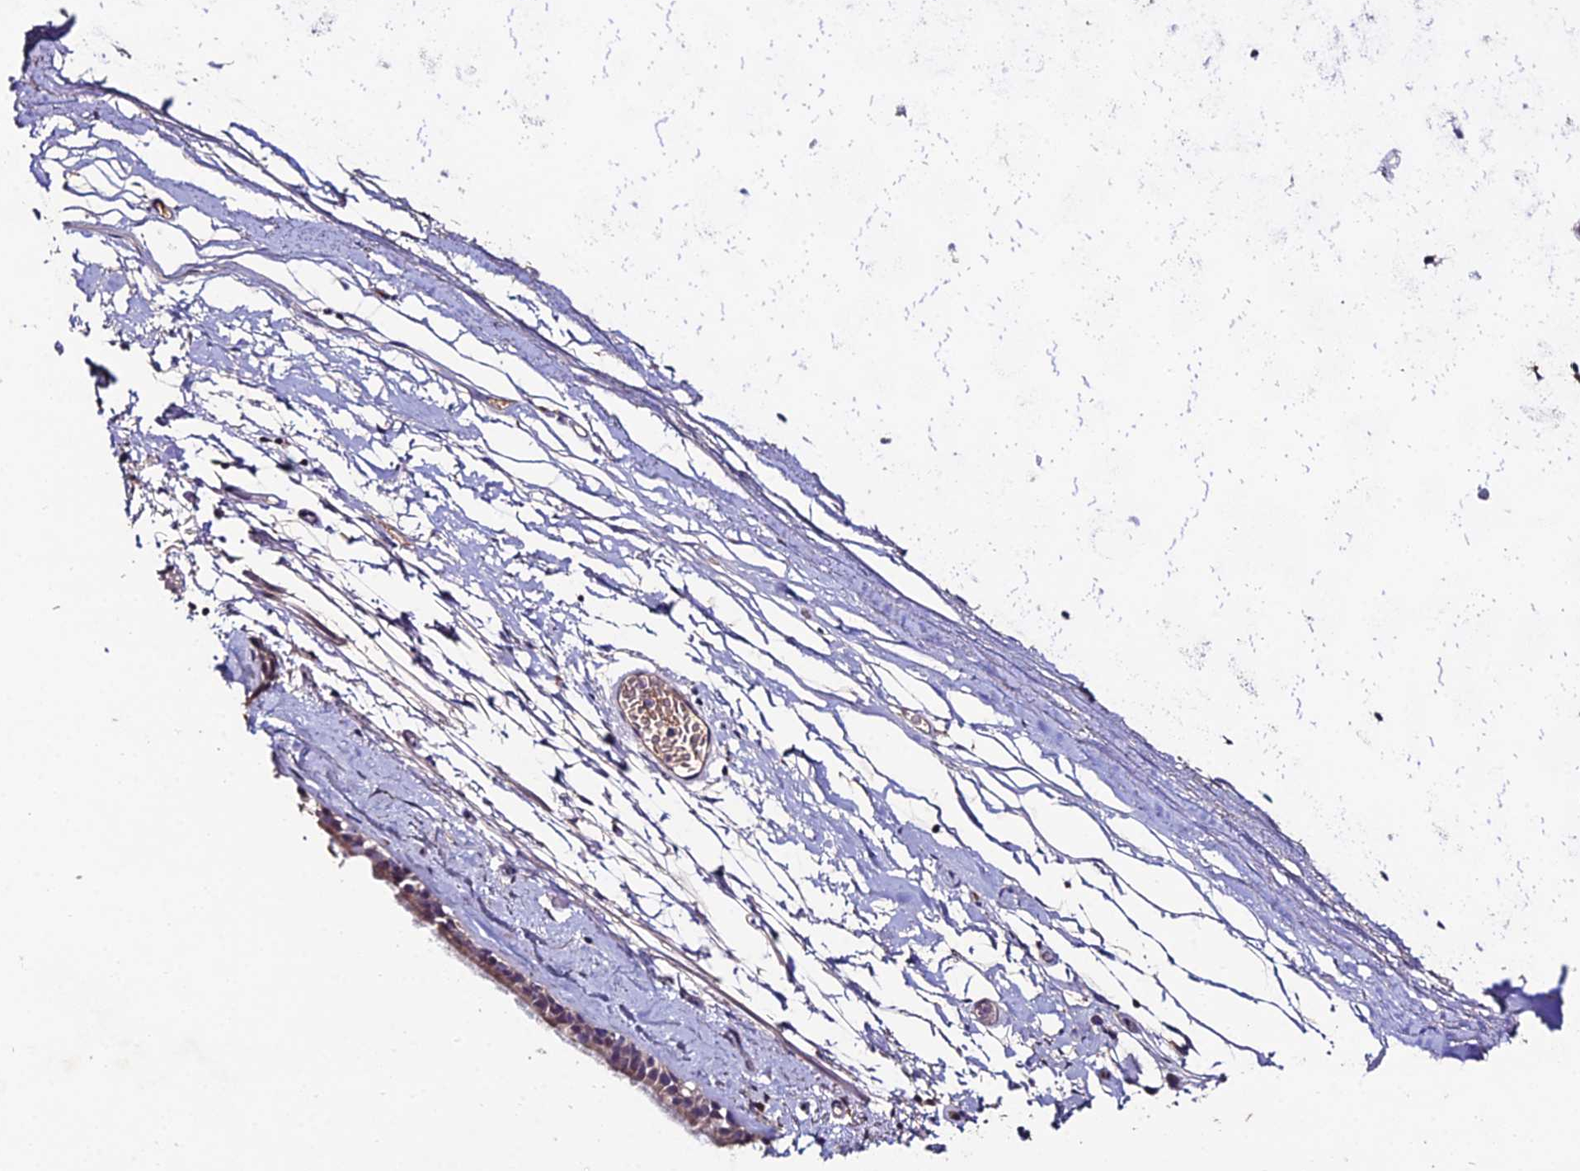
{"staining": {"intensity": "weak", "quantity": ">75%", "location": "cytoplasmic/membranous"}, "tissue": "bronchus", "cell_type": "Respiratory epithelial cells", "image_type": "normal", "snomed": [{"axis": "morphology", "description": "Normal tissue, NOS"}, {"axis": "topography", "description": "Cartilage tissue"}], "caption": "DAB (3,3'-diaminobenzidine) immunohistochemical staining of unremarkable bronchus shows weak cytoplasmic/membranous protein expression in approximately >75% of respiratory epithelial cells.", "gene": "ESRRG", "patient": {"sex": "male", "age": 63}}